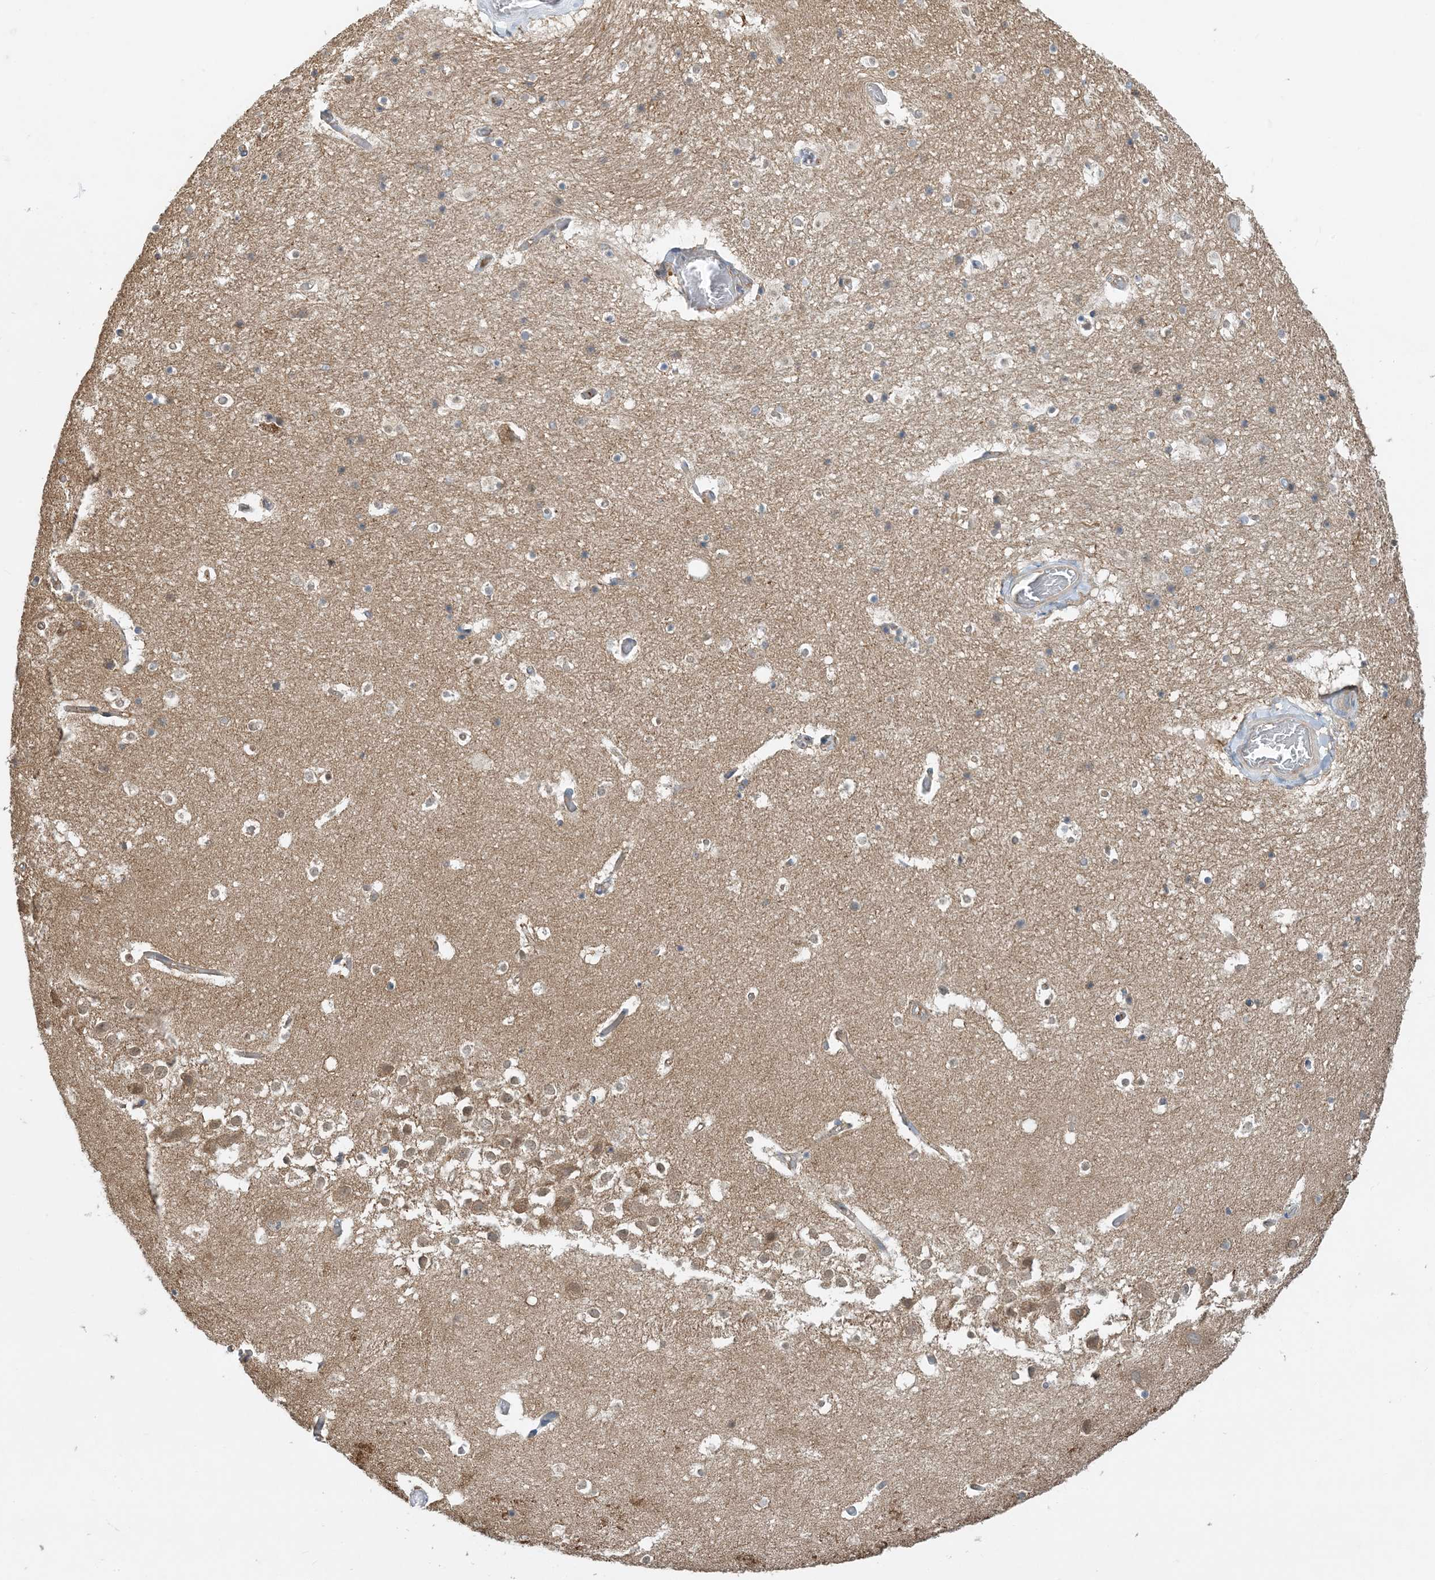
{"staining": {"intensity": "weak", "quantity": "<25%", "location": "cytoplasmic/membranous"}, "tissue": "hippocampus", "cell_type": "Glial cells", "image_type": "normal", "snomed": [{"axis": "morphology", "description": "Normal tissue, NOS"}, {"axis": "topography", "description": "Hippocampus"}], "caption": "Micrograph shows no significant protein positivity in glial cells of unremarkable hippocampus.", "gene": "SIDT1", "patient": {"sex": "female", "age": 52}}